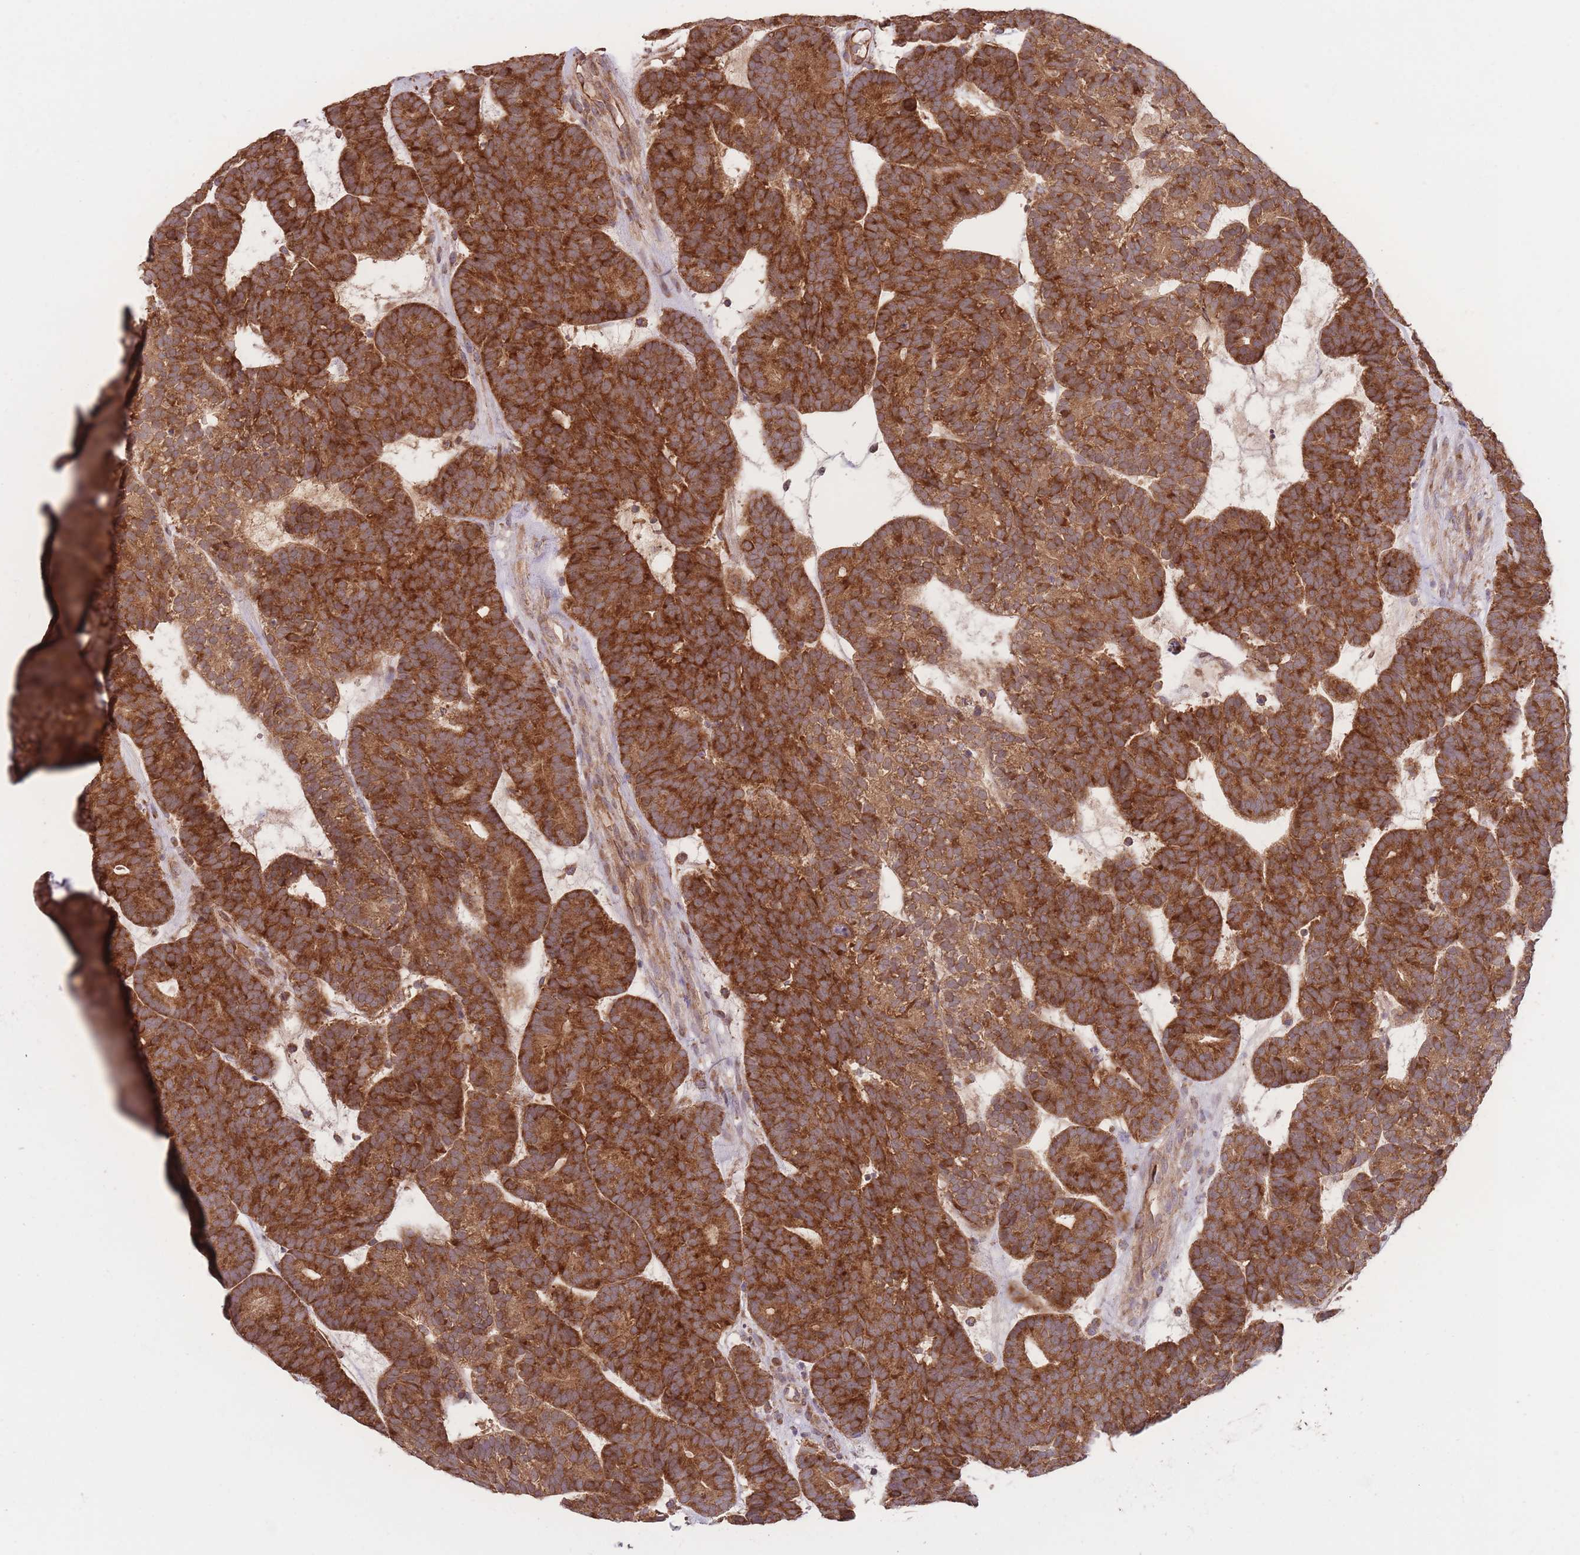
{"staining": {"intensity": "strong", "quantity": ">75%", "location": "cytoplasmic/membranous"}, "tissue": "head and neck cancer", "cell_type": "Tumor cells", "image_type": "cancer", "snomed": [{"axis": "morphology", "description": "Adenocarcinoma, NOS"}, {"axis": "topography", "description": "Head-Neck"}], "caption": "Tumor cells reveal high levels of strong cytoplasmic/membranous positivity in about >75% of cells in human adenocarcinoma (head and neck).", "gene": "EEF1AKMT1", "patient": {"sex": "female", "age": 81}}